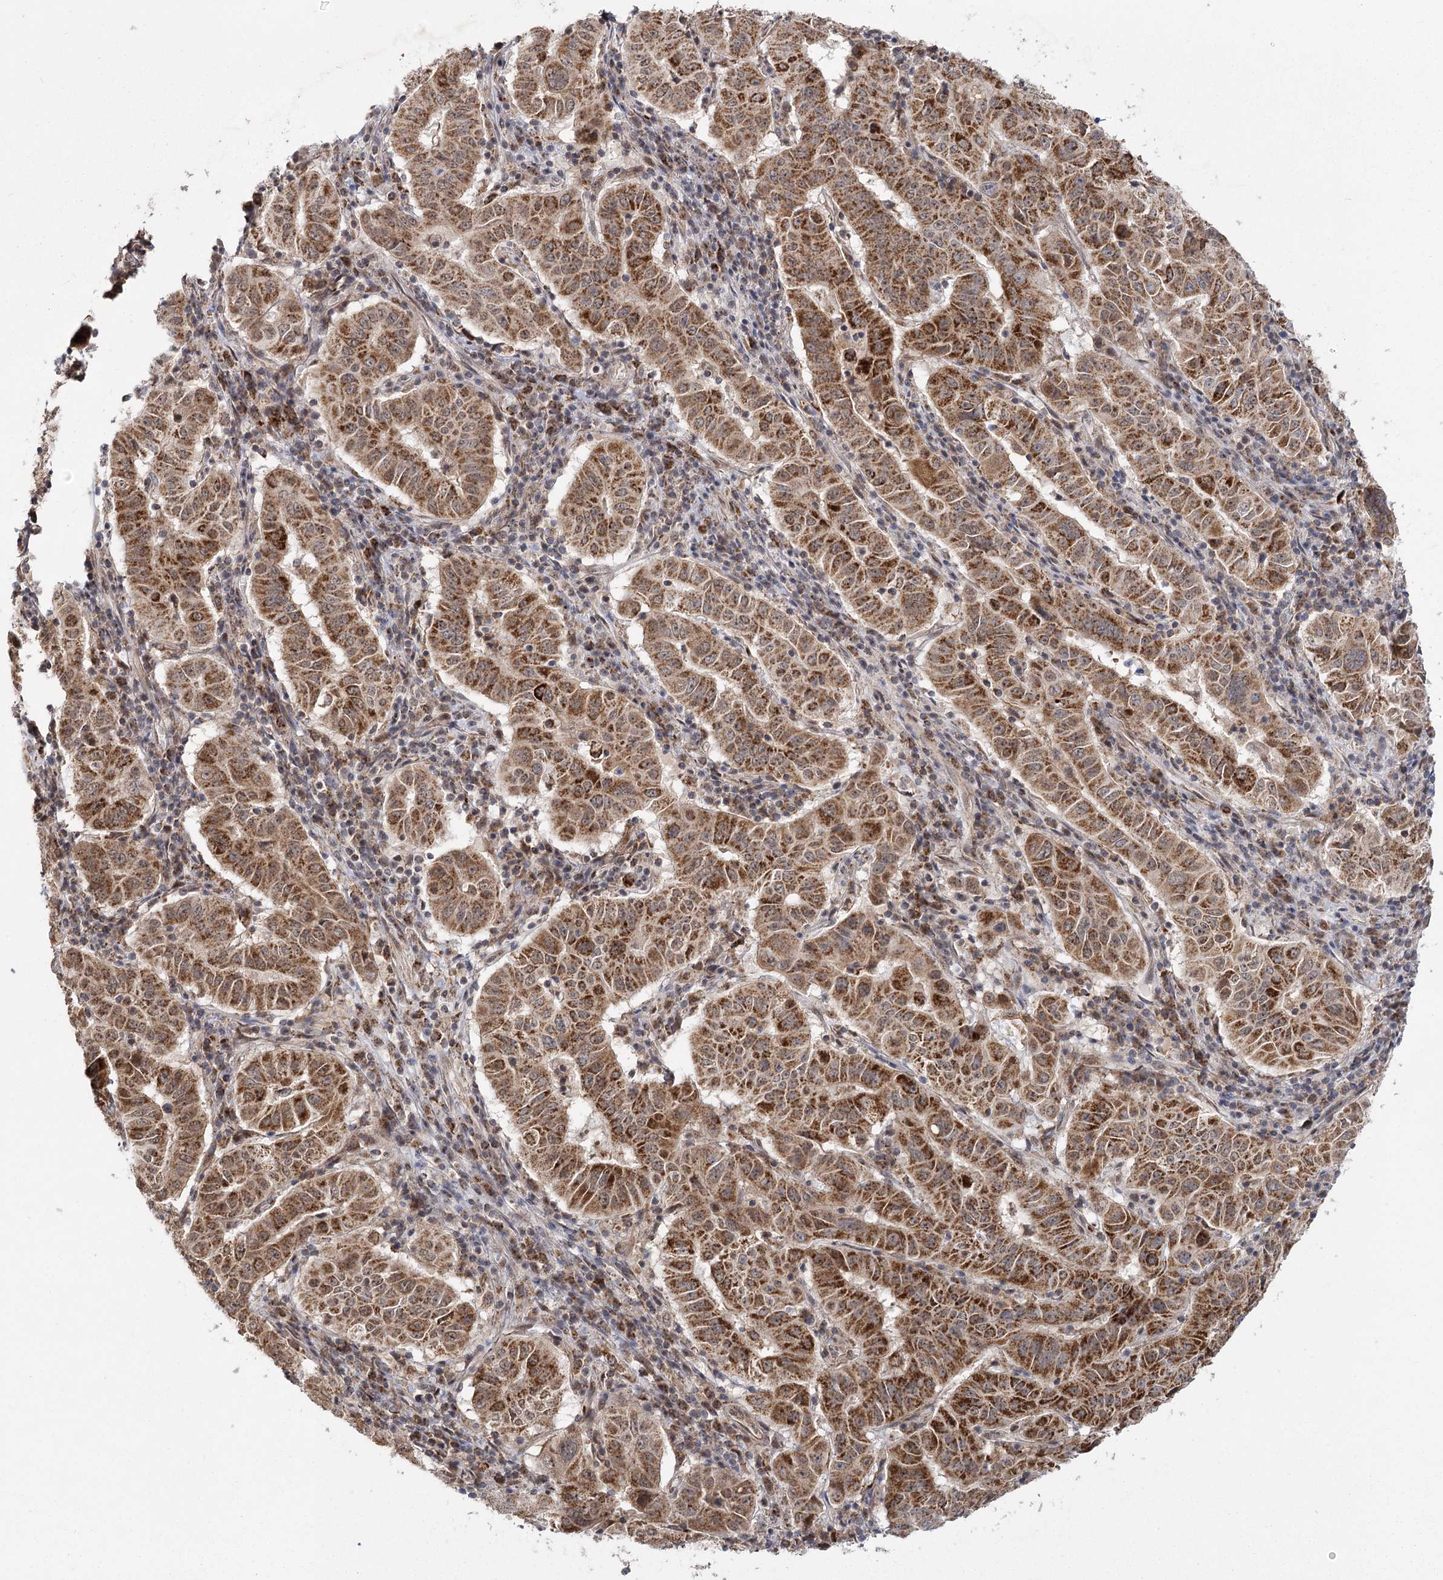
{"staining": {"intensity": "strong", "quantity": ">75%", "location": "cytoplasmic/membranous"}, "tissue": "pancreatic cancer", "cell_type": "Tumor cells", "image_type": "cancer", "snomed": [{"axis": "morphology", "description": "Adenocarcinoma, NOS"}, {"axis": "topography", "description": "Pancreas"}], "caption": "An immunohistochemistry (IHC) histopathology image of neoplastic tissue is shown. Protein staining in brown highlights strong cytoplasmic/membranous positivity in pancreatic adenocarcinoma within tumor cells.", "gene": "ZCCHC24", "patient": {"sex": "male", "age": 63}}